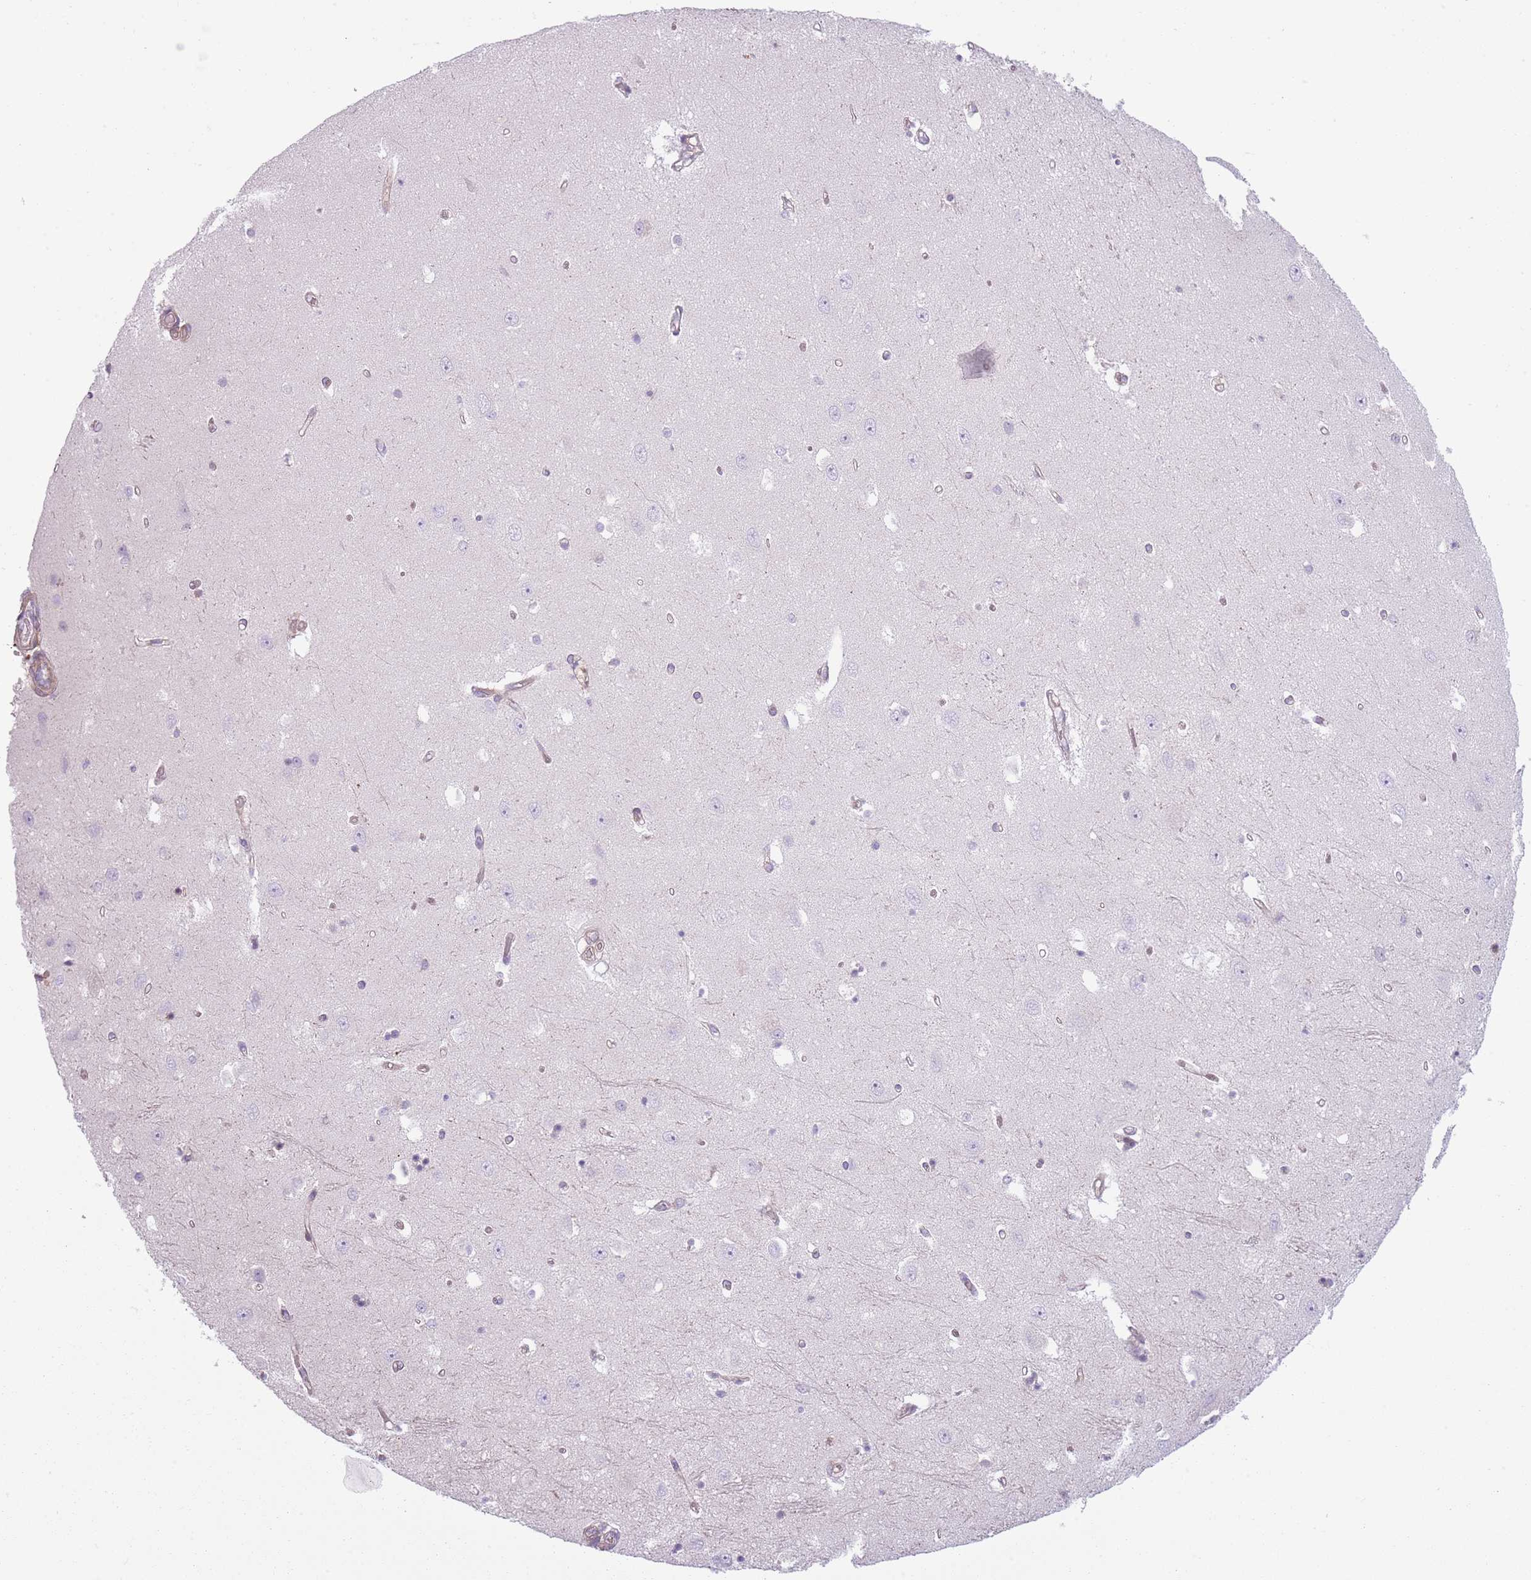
{"staining": {"intensity": "negative", "quantity": "none", "location": "none"}, "tissue": "hippocampus", "cell_type": "Glial cells", "image_type": "normal", "snomed": [{"axis": "morphology", "description": "Normal tissue, NOS"}, {"axis": "topography", "description": "Hippocampus"}], "caption": "This micrograph is of benign hippocampus stained with immunohistochemistry (IHC) to label a protein in brown with the nuclei are counter-stained blue. There is no positivity in glial cells.", "gene": "SNX1", "patient": {"sex": "female", "age": 64}}